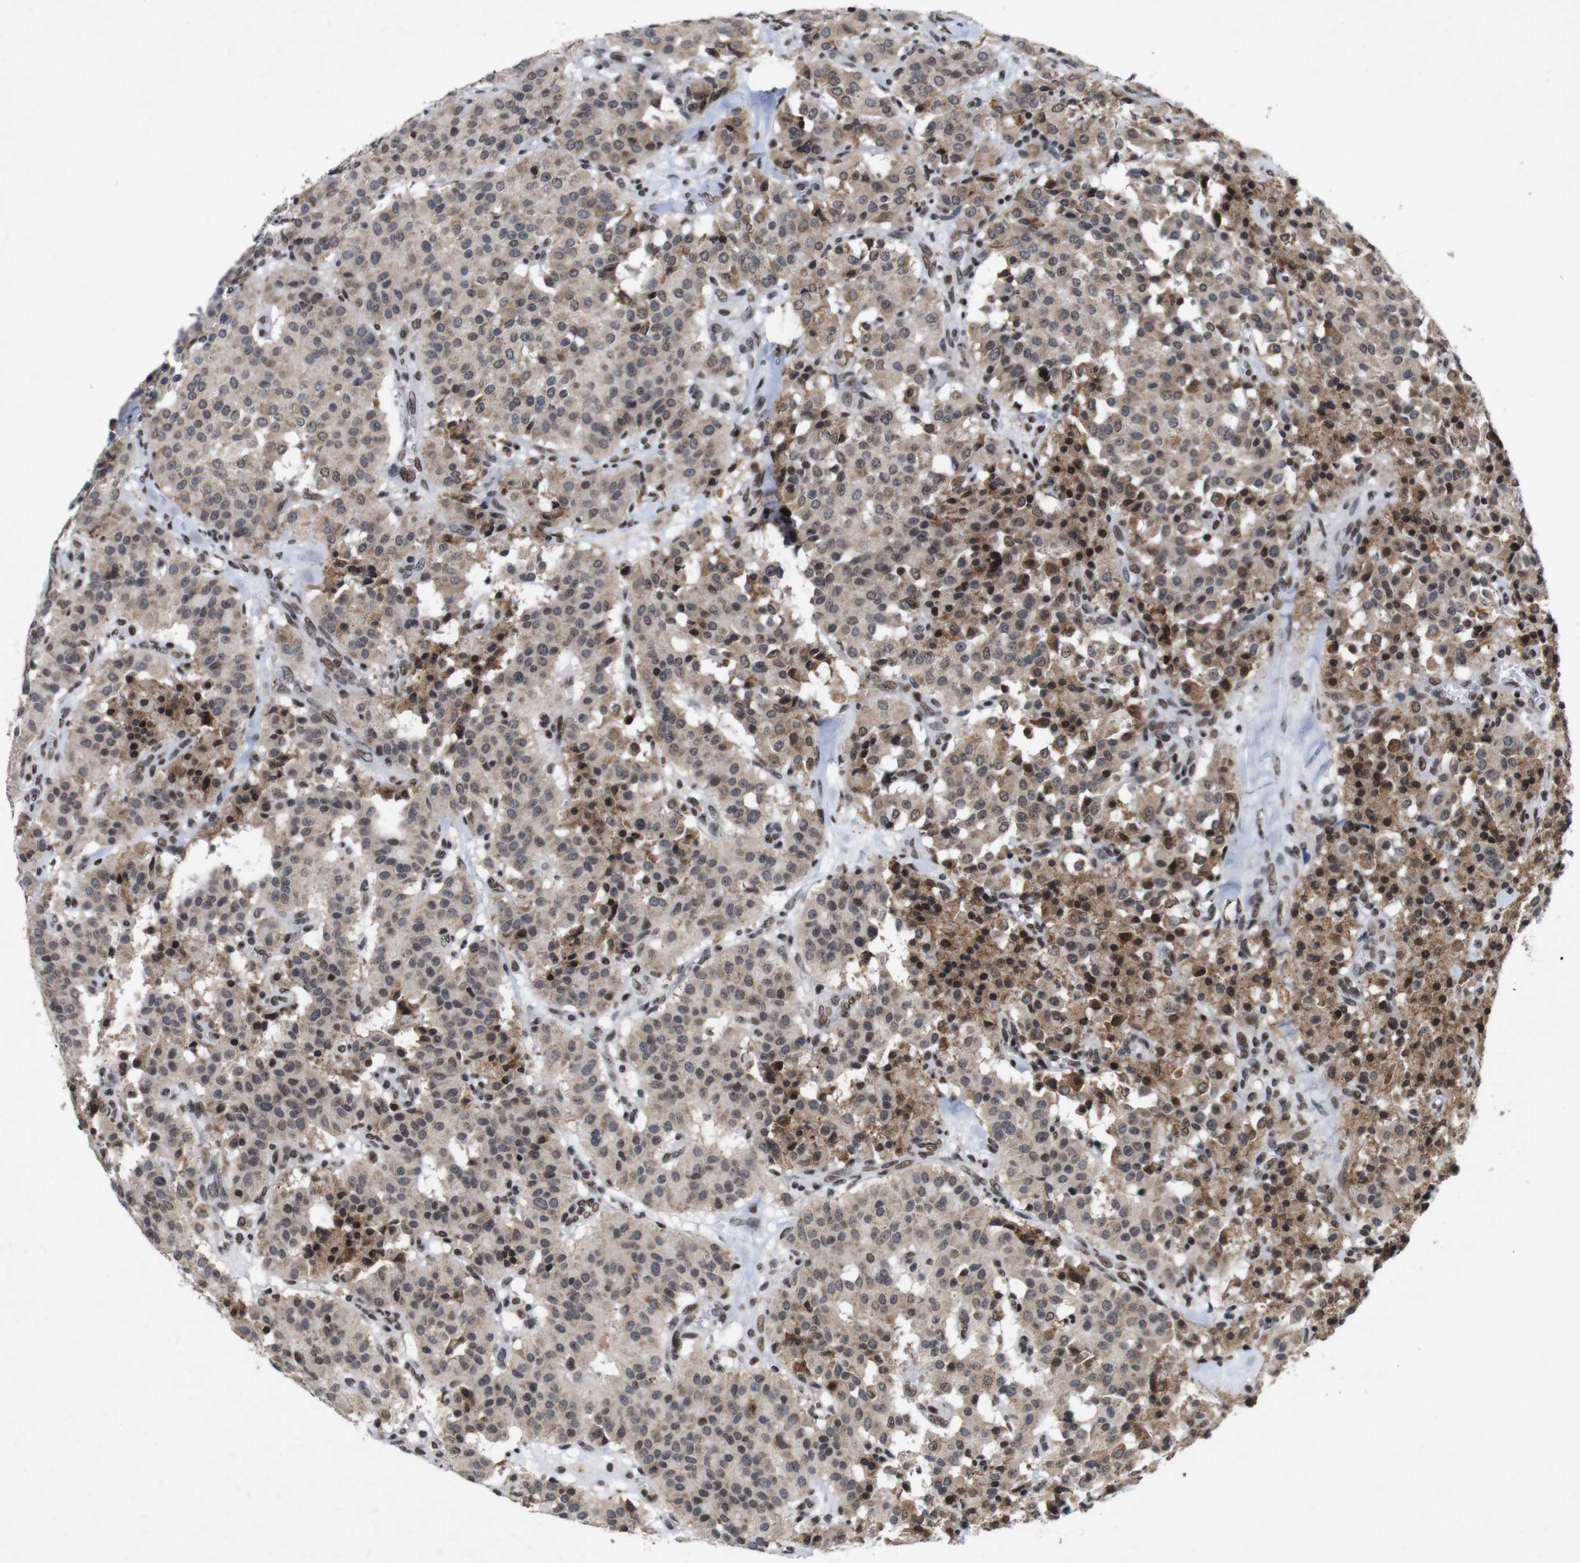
{"staining": {"intensity": "moderate", "quantity": "25%-75%", "location": "cytoplasmic/membranous,nuclear"}, "tissue": "carcinoid", "cell_type": "Tumor cells", "image_type": "cancer", "snomed": [{"axis": "morphology", "description": "Carcinoid, malignant, NOS"}, {"axis": "topography", "description": "Lung"}], "caption": "Carcinoid stained for a protein demonstrates moderate cytoplasmic/membranous and nuclear positivity in tumor cells.", "gene": "MAGEH1", "patient": {"sex": "male", "age": 30}}